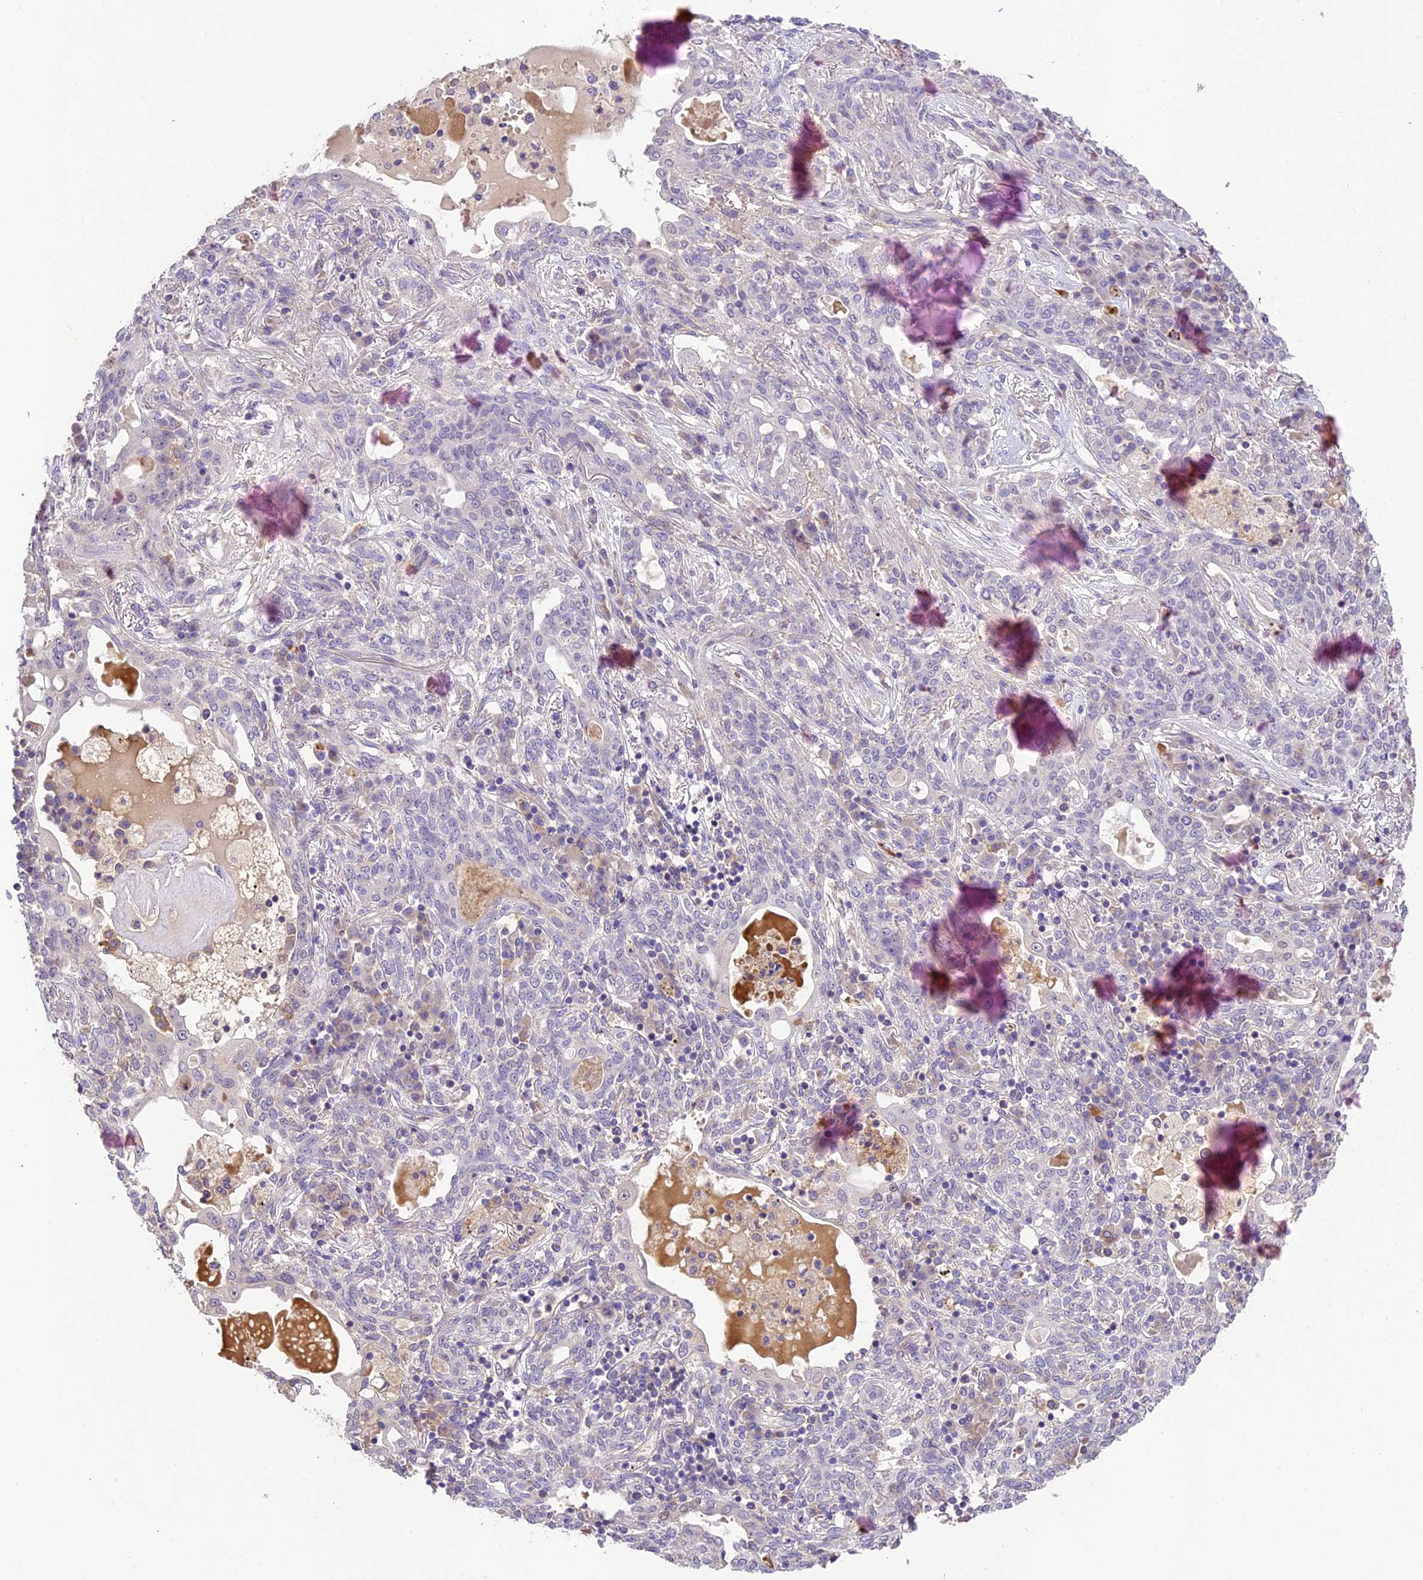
{"staining": {"intensity": "negative", "quantity": "none", "location": "none"}, "tissue": "lung cancer", "cell_type": "Tumor cells", "image_type": "cancer", "snomed": [{"axis": "morphology", "description": "Squamous cell carcinoma, NOS"}, {"axis": "topography", "description": "Lung"}], "caption": "Image shows no significant protein staining in tumor cells of lung squamous cell carcinoma. (Stains: DAB (3,3'-diaminobenzidine) immunohistochemistry (IHC) with hematoxylin counter stain, Microscopy: brightfield microscopy at high magnification).", "gene": "DGKH", "patient": {"sex": "female", "age": 70}}